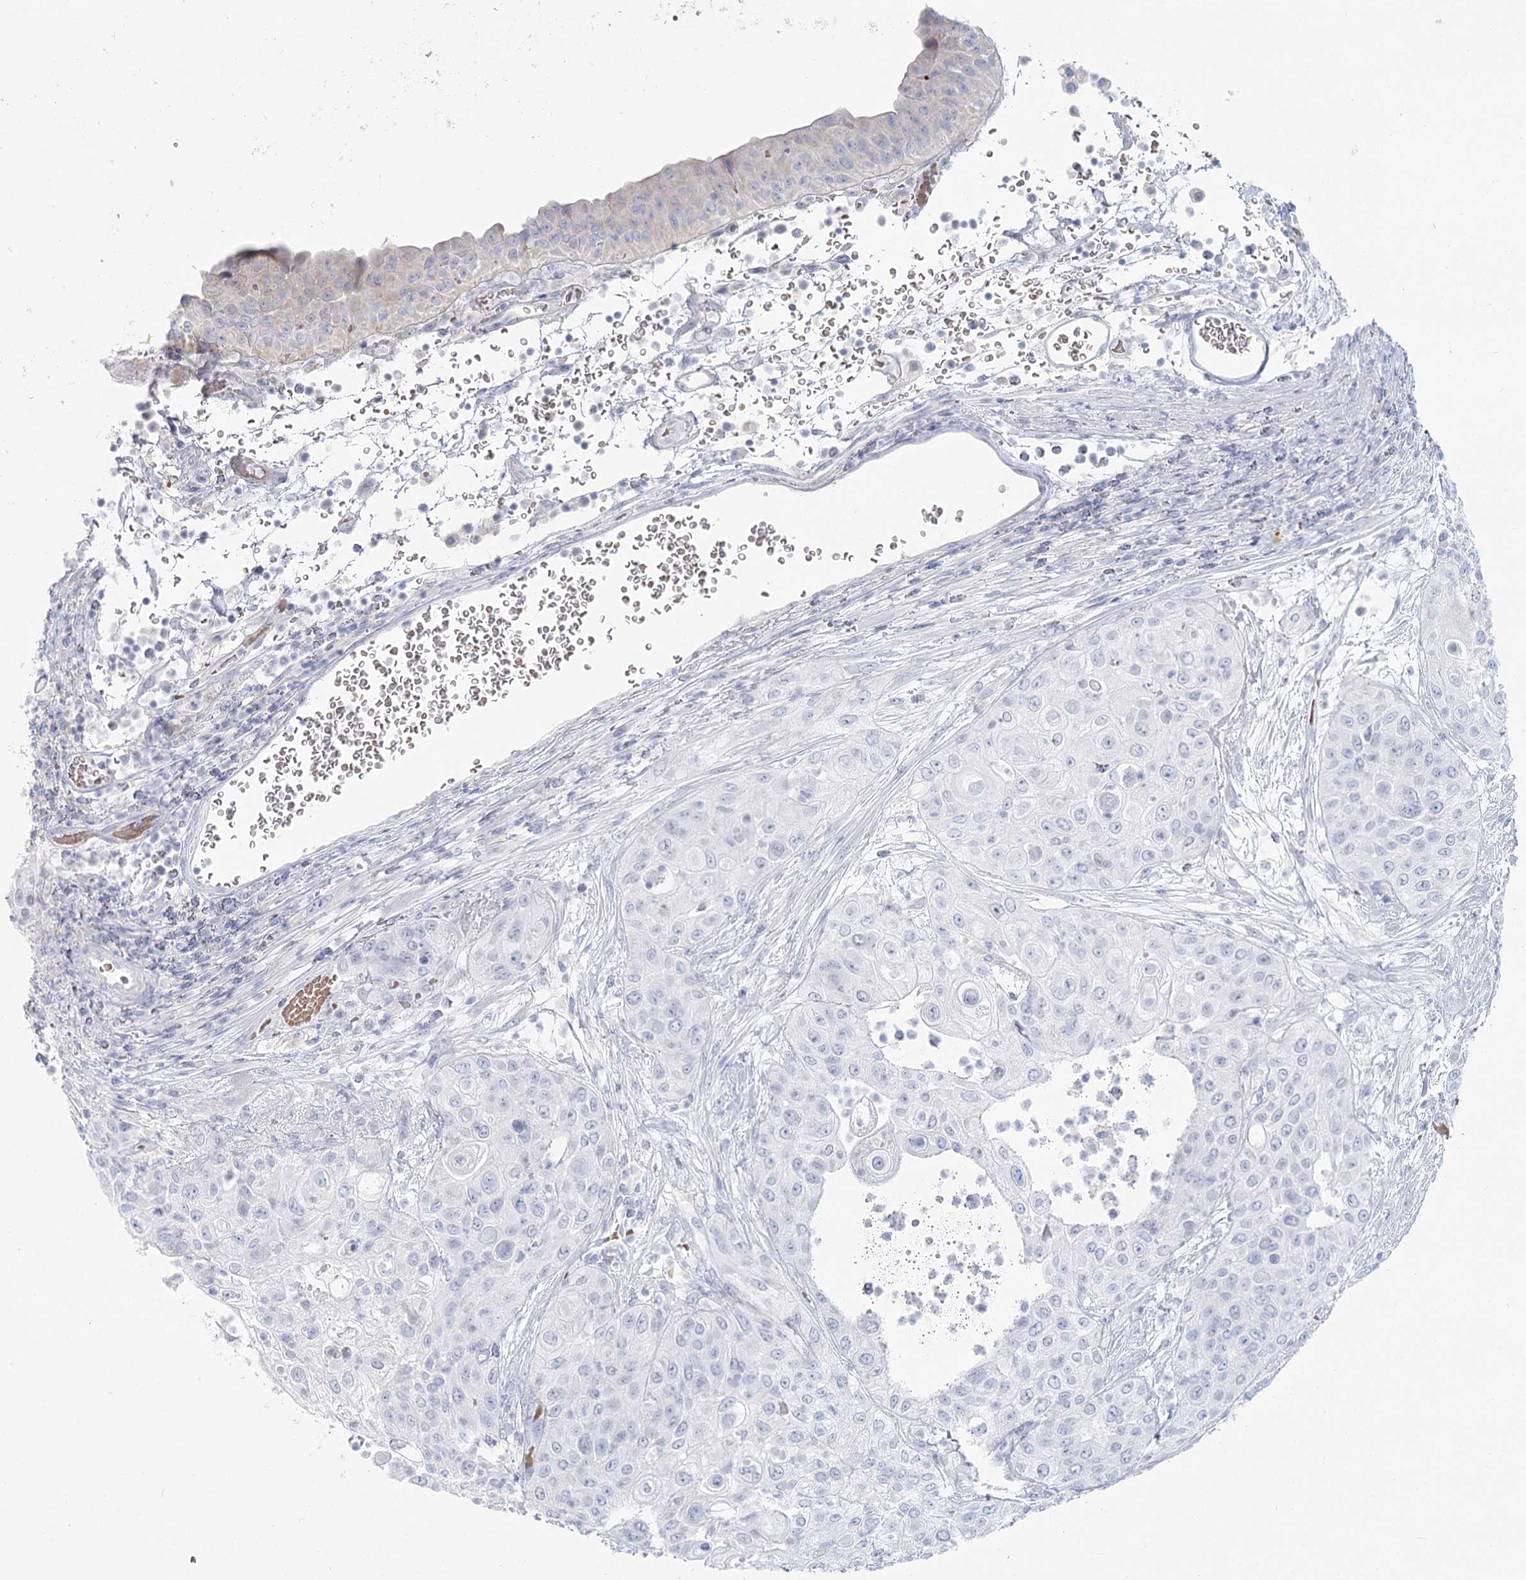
{"staining": {"intensity": "negative", "quantity": "none", "location": "none"}, "tissue": "urothelial cancer", "cell_type": "Tumor cells", "image_type": "cancer", "snomed": [{"axis": "morphology", "description": "Urothelial carcinoma, High grade"}, {"axis": "topography", "description": "Urinary bladder"}], "caption": "A high-resolution micrograph shows immunohistochemistry staining of urothelial cancer, which demonstrates no significant expression in tumor cells. The staining is performed using DAB (3,3'-diaminobenzidine) brown chromogen with nuclei counter-stained in using hematoxylin.", "gene": "IFIT5", "patient": {"sex": "female", "age": 79}}